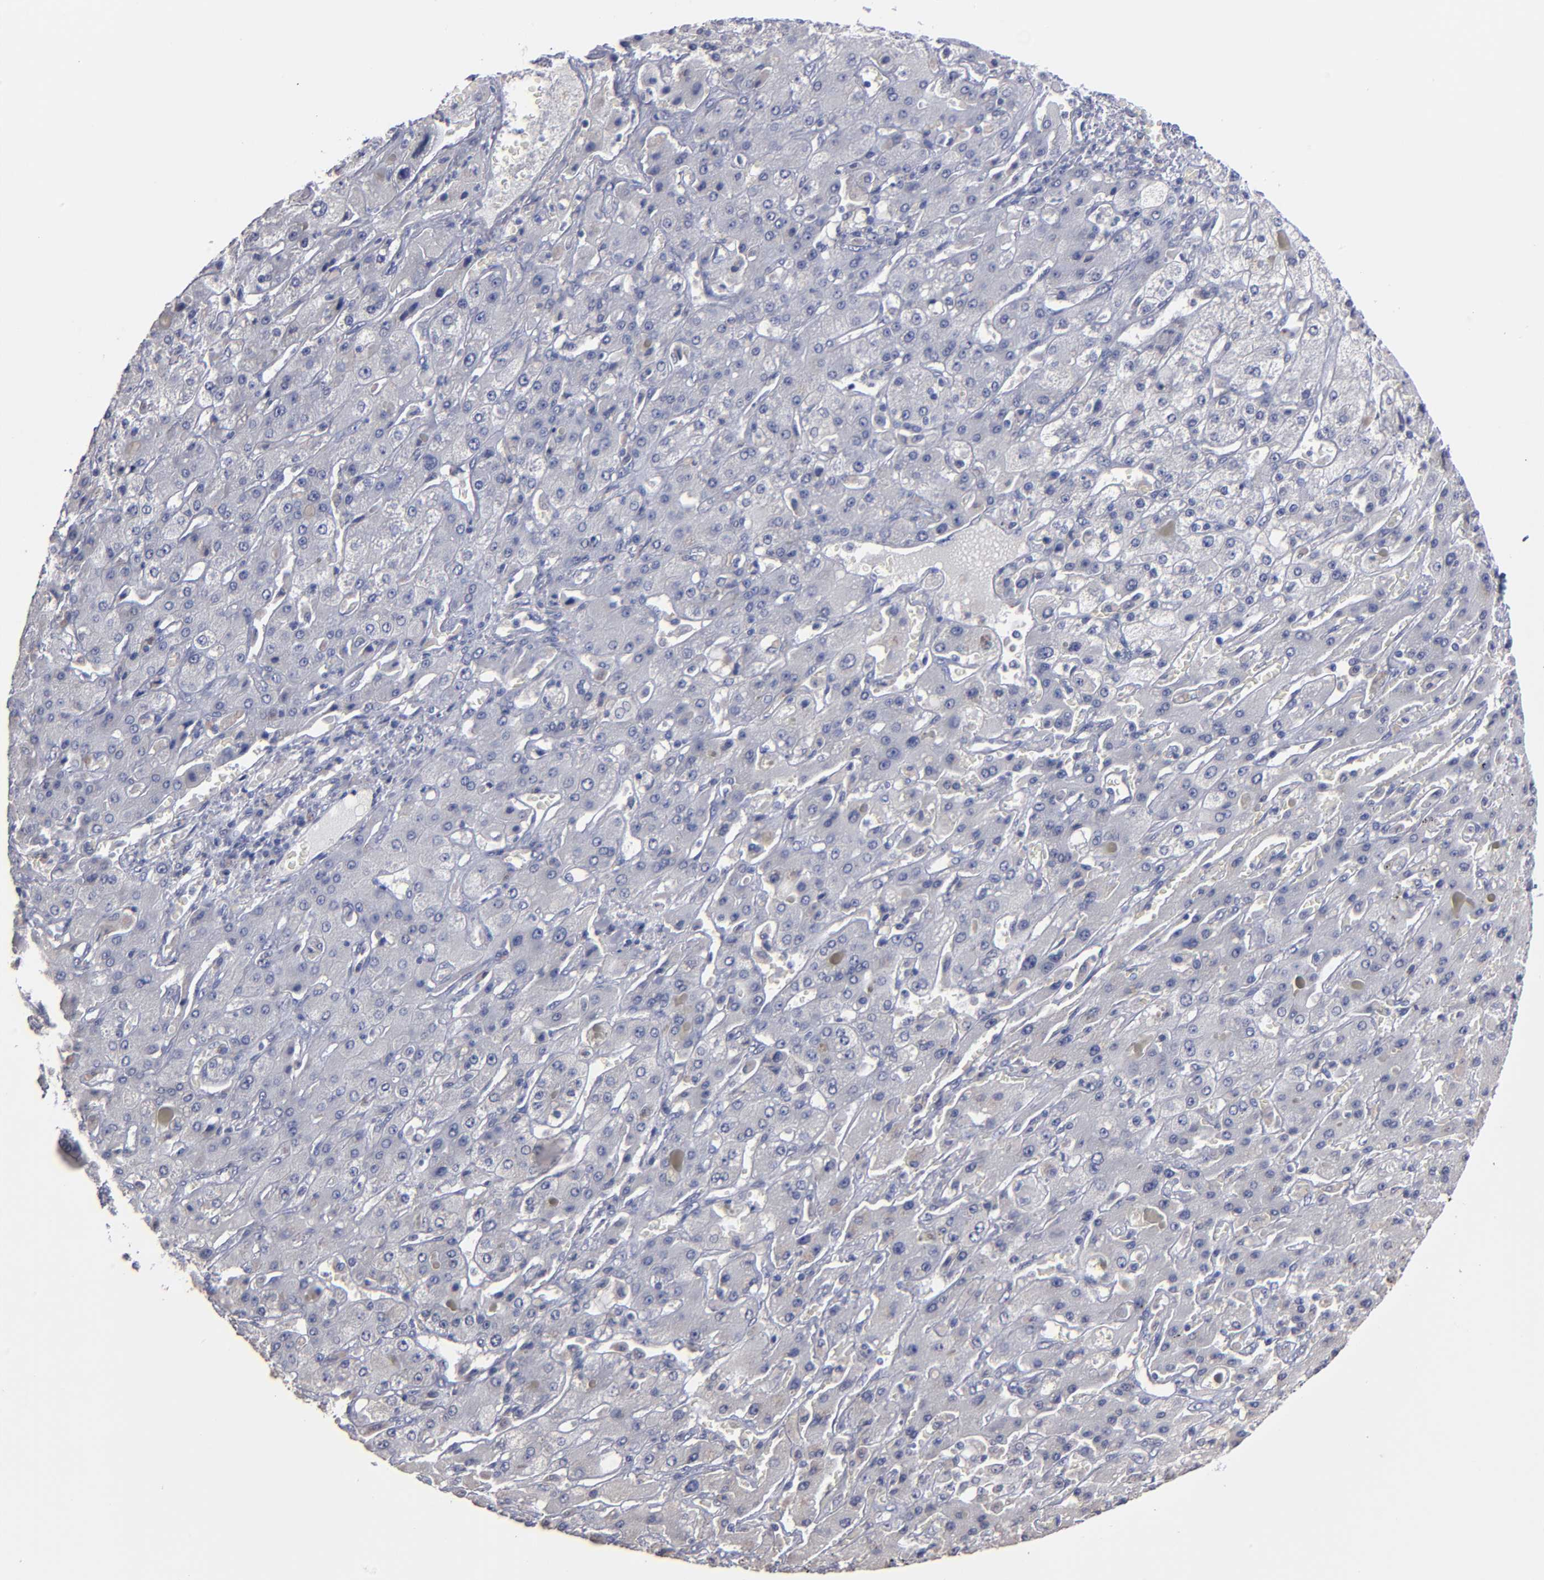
{"staining": {"intensity": "negative", "quantity": "none", "location": "none"}, "tissue": "liver cancer", "cell_type": "Tumor cells", "image_type": "cancer", "snomed": [{"axis": "morphology", "description": "Cholangiocarcinoma"}, {"axis": "topography", "description": "Liver"}], "caption": "Micrograph shows no protein expression in tumor cells of liver cancer tissue. (IHC, brightfield microscopy, high magnification).", "gene": "RPH3A", "patient": {"sex": "female", "age": 52}}